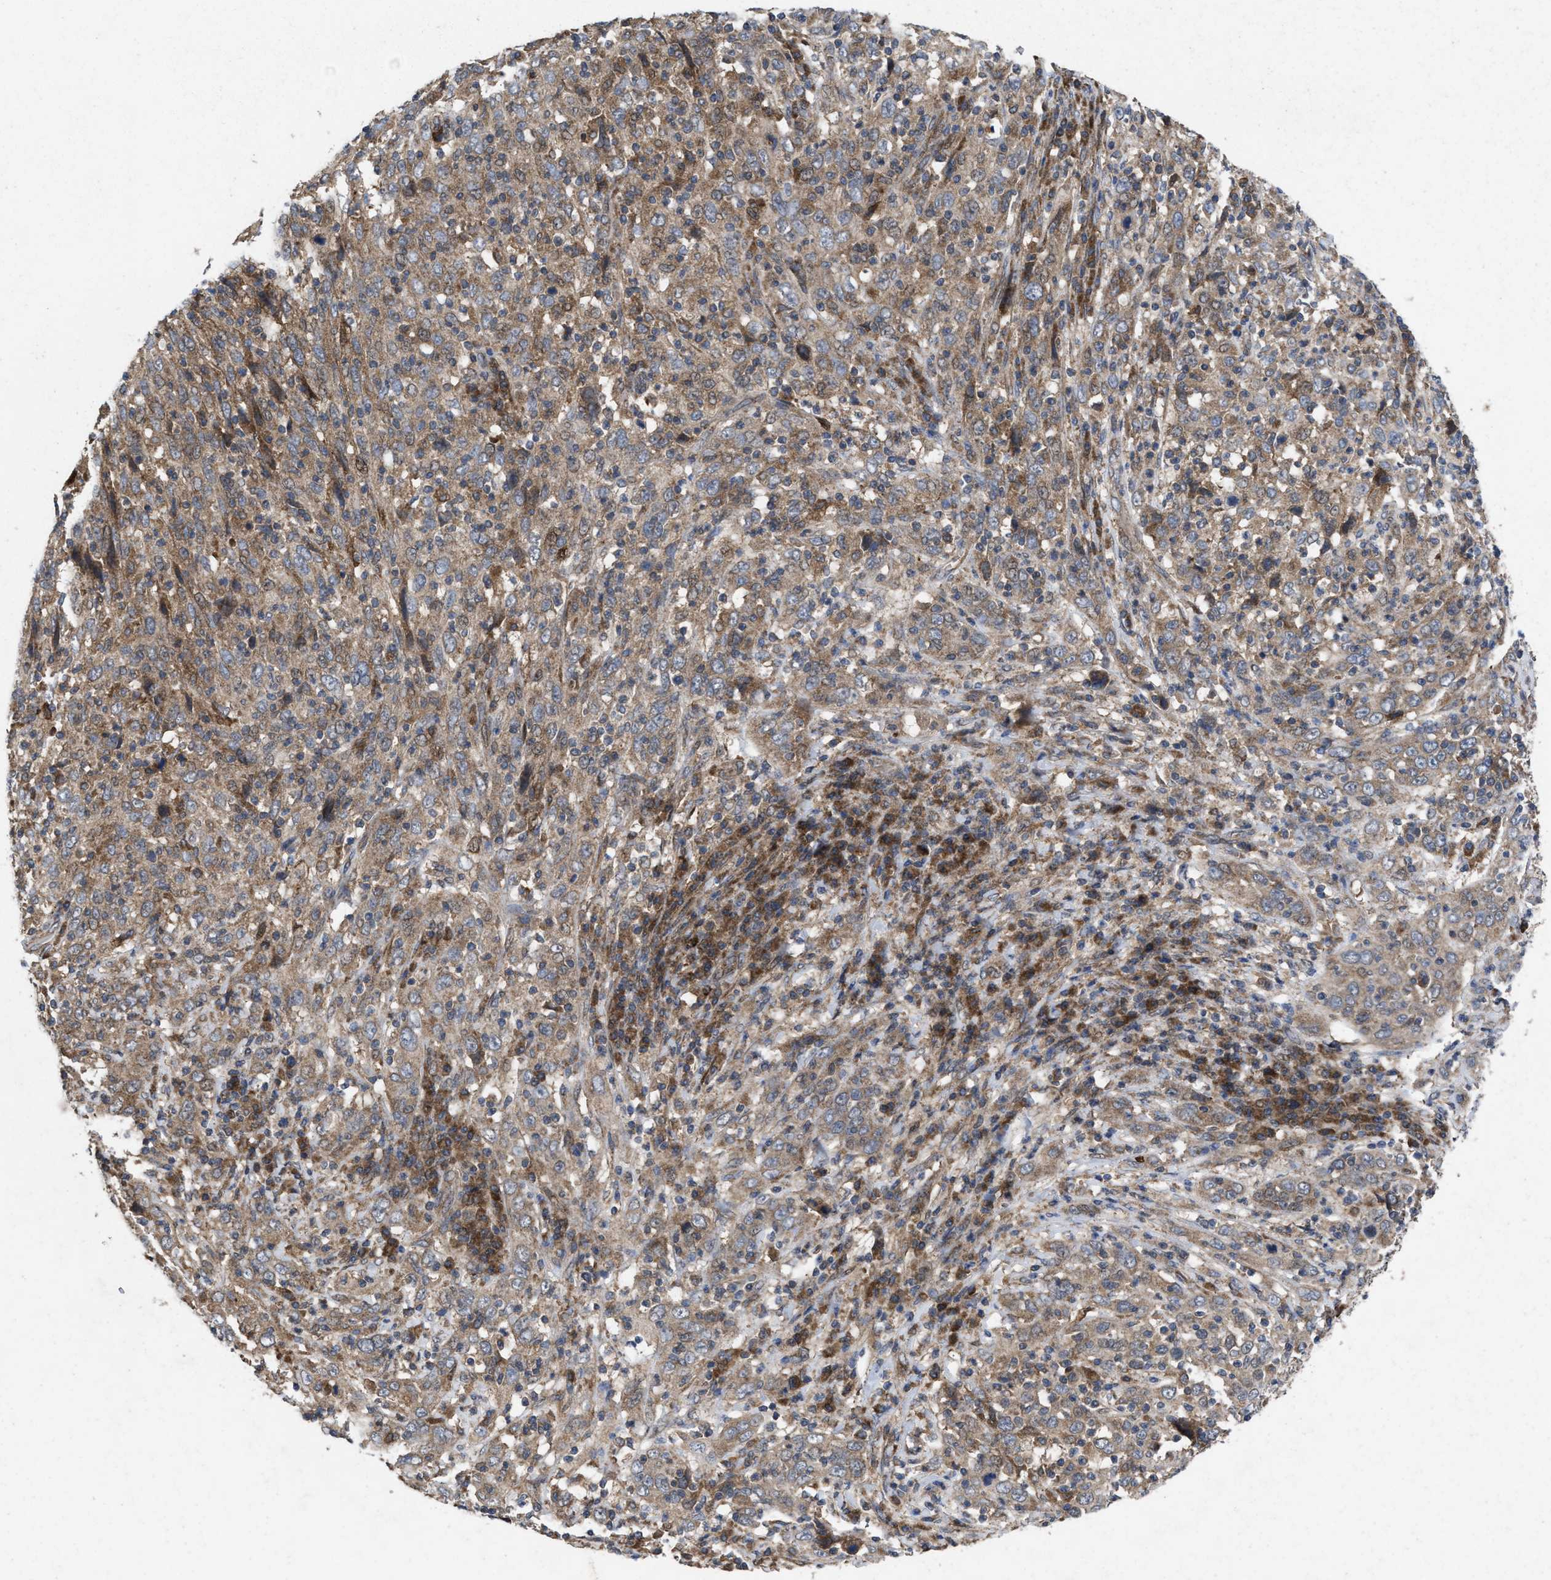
{"staining": {"intensity": "moderate", "quantity": ">75%", "location": "cytoplasmic/membranous"}, "tissue": "cervical cancer", "cell_type": "Tumor cells", "image_type": "cancer", "snomed": [{"axis": "morphology", "description": "Squamous cell carcinoma, NOS"}, {"axis": "topography", "description": "Cervix"}], "caption": "Moderate cytoplasmic/membranous expression for a protein is seen in approximately >75% of tumor cells of cervical squamous cell carcinoma using immunohistochemistry (IHC).", "gene": "MSI2", "patient": {"sex": "female", "age": 46}}